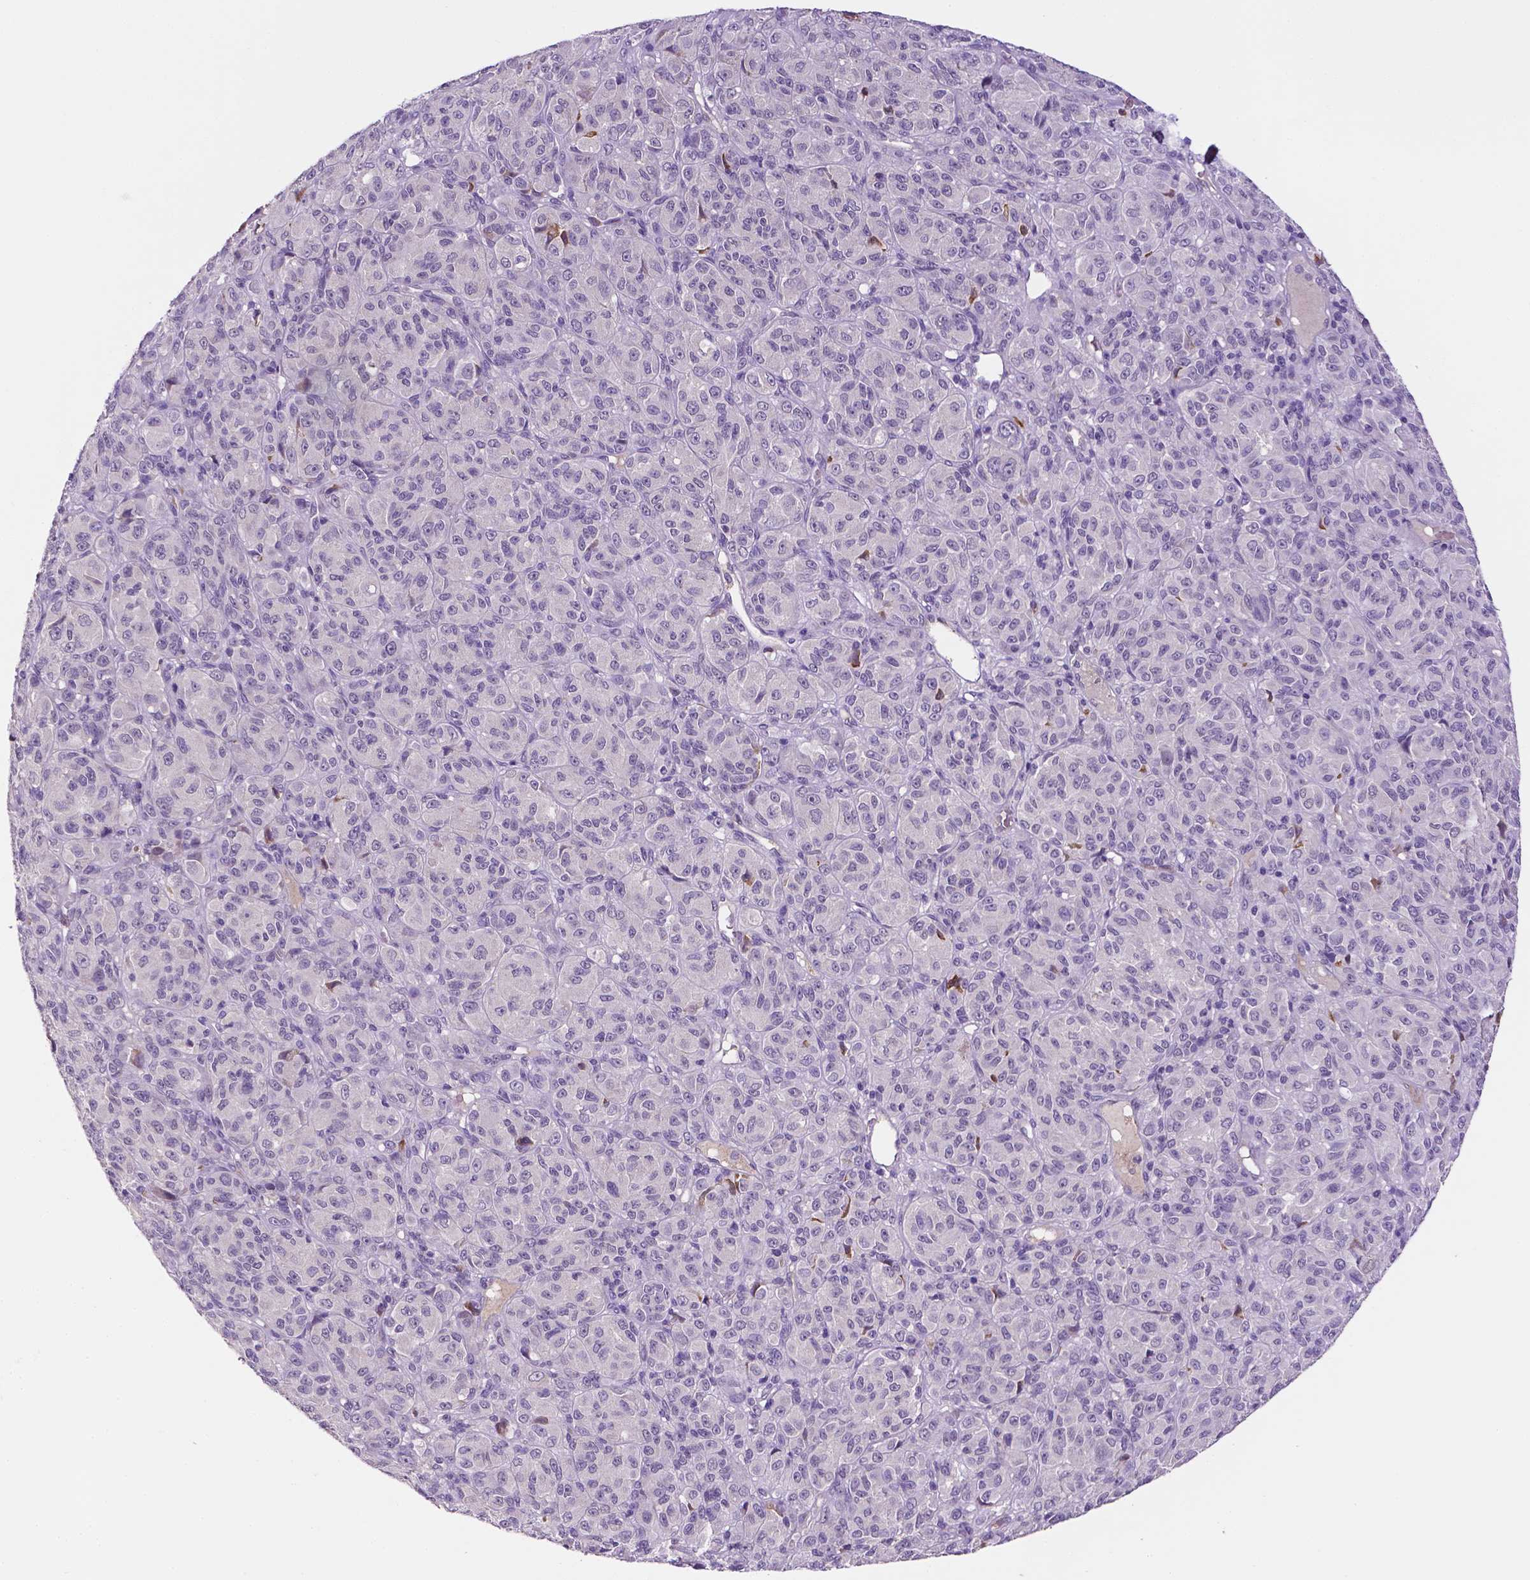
{"staining": {"intensity": "negative", "quantity": "none", "location": "none"}, "tissue": "melanoma", "cell_type": "Tumor cells", "image_type": "cancer", "snomed": [{"axis": "morphology", "description": "Malignant melanoma, Metastatic site"}, {"axis": "topography", "description": "Brain"}], "caption": "Image shows no protein positivity in tumor cells of melanoma tissue.", "gene": "FBLN1", "patient": {"sex": "female", "age": 56}}